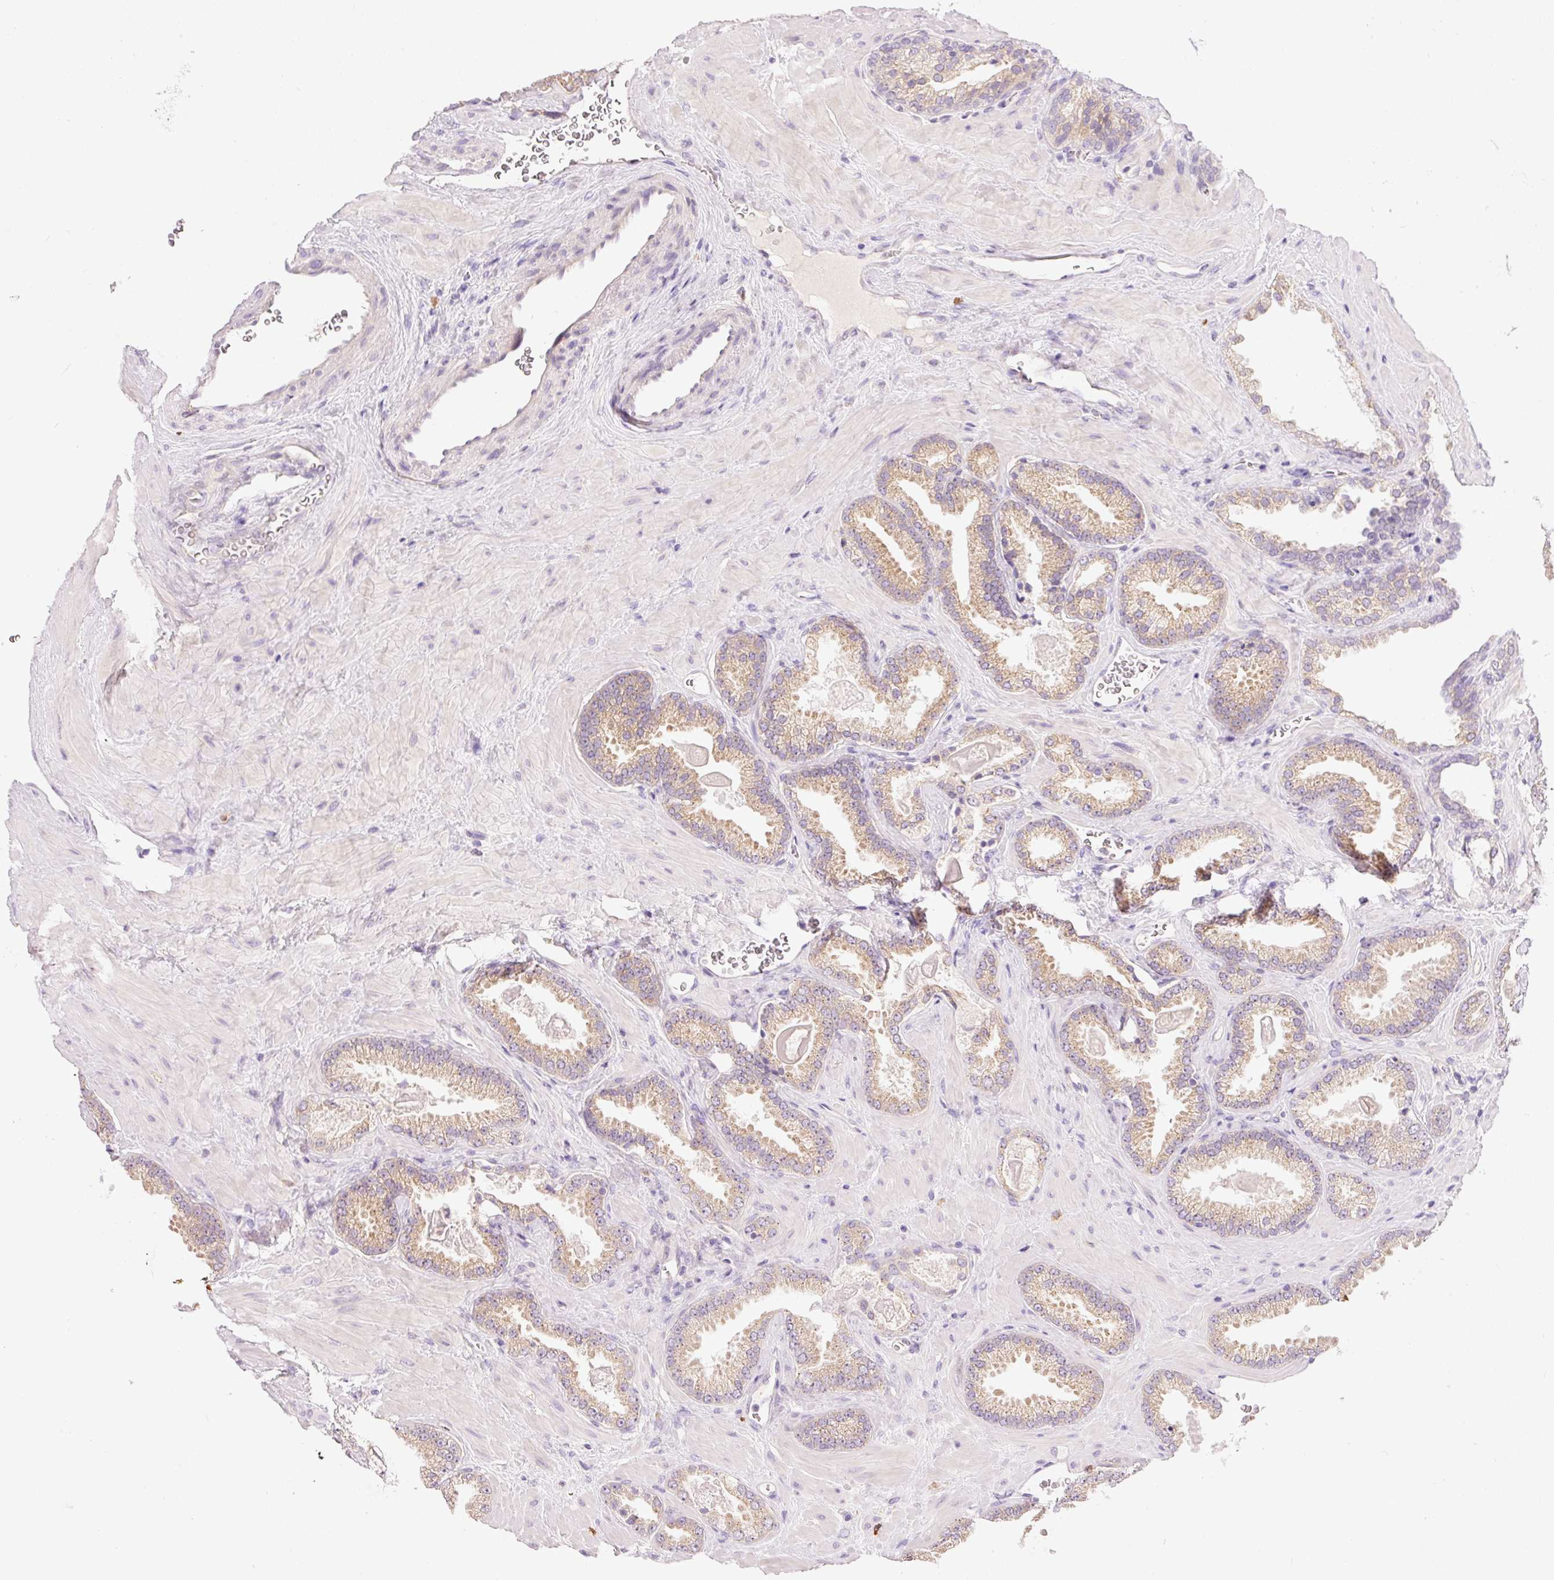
{"staining": {"intensity": "weak", "quantity": ">75%", "location": "cytoplasmic/membranous"}, "tissue": "prostate cancer", "cell_type": "Tumor cells", "image_type": "cancer", "snomed": [{"axis": "morphology", "description": "Adenocarcinoma, Low grade"}, {"axis": "topography", "description": "Prostate"}], "caption": "Immunohistochemistry (IHC) (DAB) staining of human prostate cancer (low-grade adenocarcinoma) shows weak cytoplasmic/membranous protein positivity in approximately >75% of tumor cells.", "gene": "PNPLA5", "patient": {"sex": "male", "age": 62}}